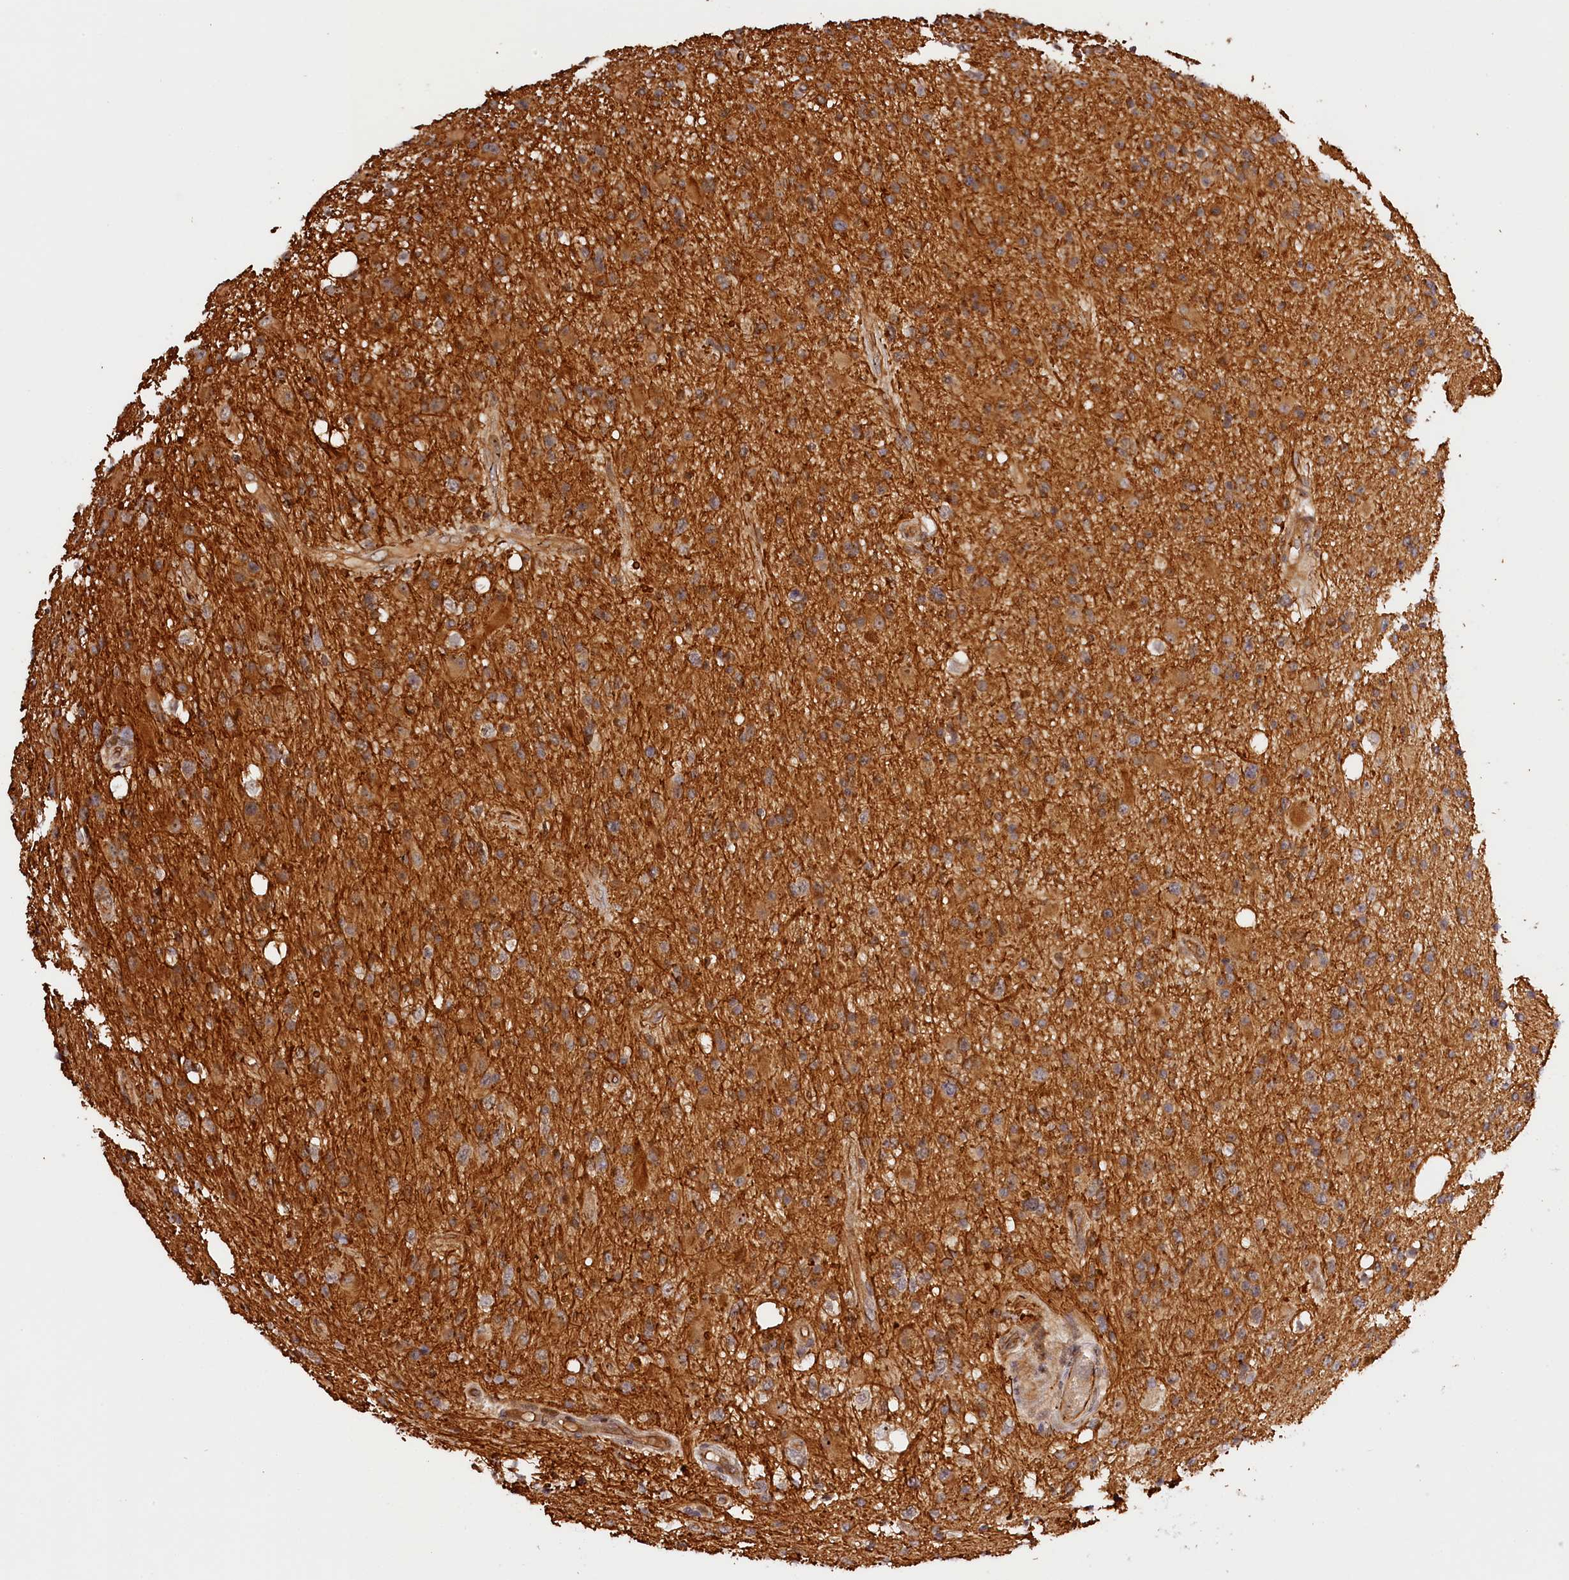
{"staining": {"intensity": "strong", "quantity": ">75%", "location": "cytoplasmic/membranous"}, "tissue": "glioma", "cell_type": "Tumor cells", "image_type": "cancer", "snomed": [{"axis": "morphology", "description": "Glioma, malignant, High grade"}, {"axis": "topography", "description": "Brain"}], "caption": "Brown immunohistochemical staining in malignant glioma (high-grade) displays strong cytoplasmic/membranous expression in about >75% of tumor cells.", "gene": "ANKRD24", "patient": {"sex": "male", "age": 33}}